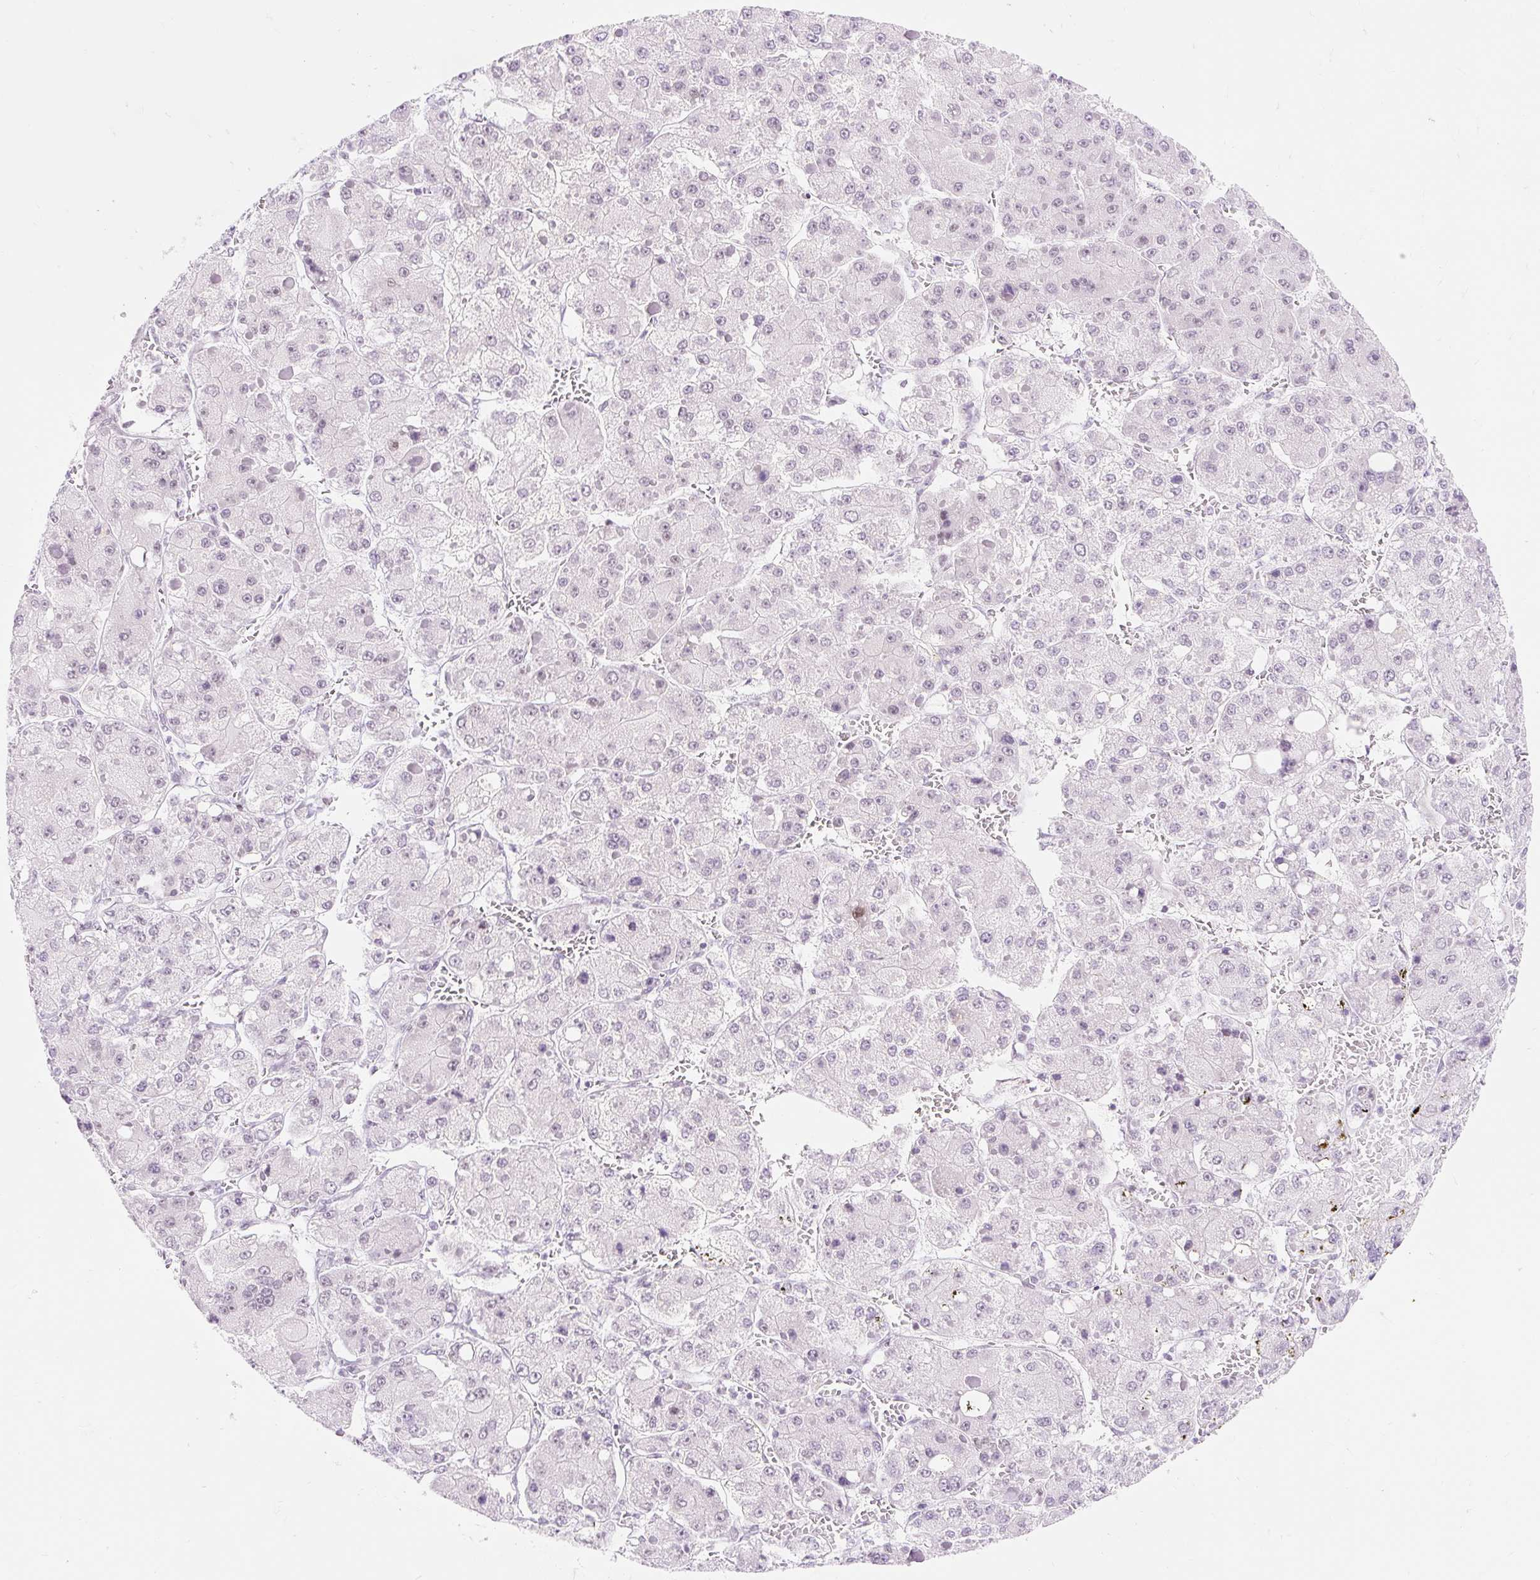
{"staining": {"intensity": "negative", "quantity": "none", "location": "none"}, "tissue": "liver cancer", "cell_type": "Tumor cells", "image_type": "cancer", "snomed": [{"axis": "morphology", "description": "Carcinoma, Hepatocellular, NOS"}, {"axis": "topography", "description": "Liver"}], "caption": "Protein analysis of liver hepatocellular carcinoma reveals no significant expression in tumor cells.", "gene": "H2BW1", "patient": {"sex": "female", "age": 73}}